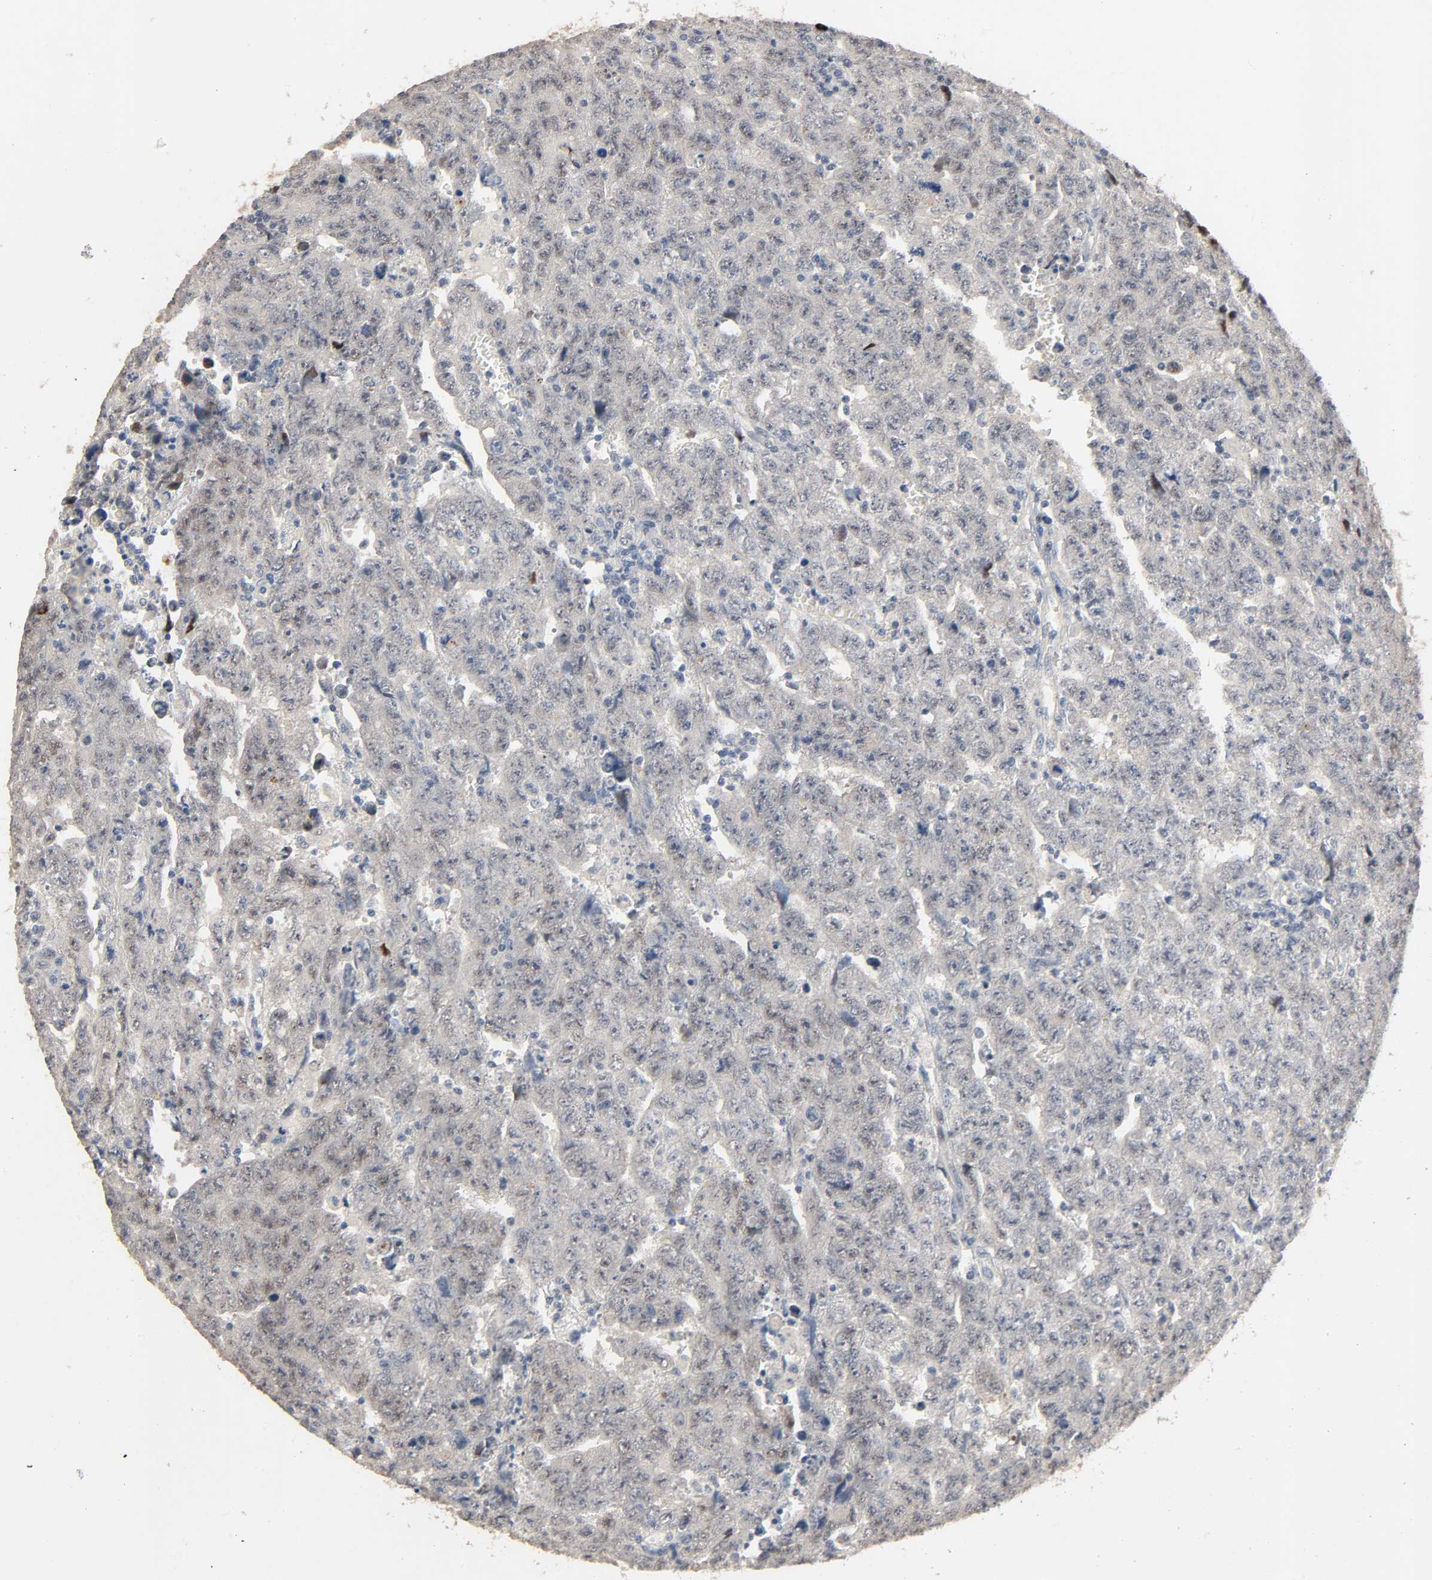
{"staining": {"intensity": "negative", "quantity": "none", "location": "none"}, "tissue": "testis cancer", "cell_type": "Tumor cells", "image_type": "cancer", "snomed": [{"axis": "morphology", "description": "Carcinoma, Embryonal, NOS"}, {"axis": "topography", "description": "Testis"}], "caption": "This histopathology image is of testis embryonal carcinoma stained with immunohistochemistry to label a protein in brown with the nuclei are counter-stained blue. There is no staining in tumor cells. Brightfield microscopy of IHC stained with DAB (brown) and hematoxylin (blue), captured at high magnification.", "gene": "MAGEA8", "patient": {"sex": "male", "age": 28}}